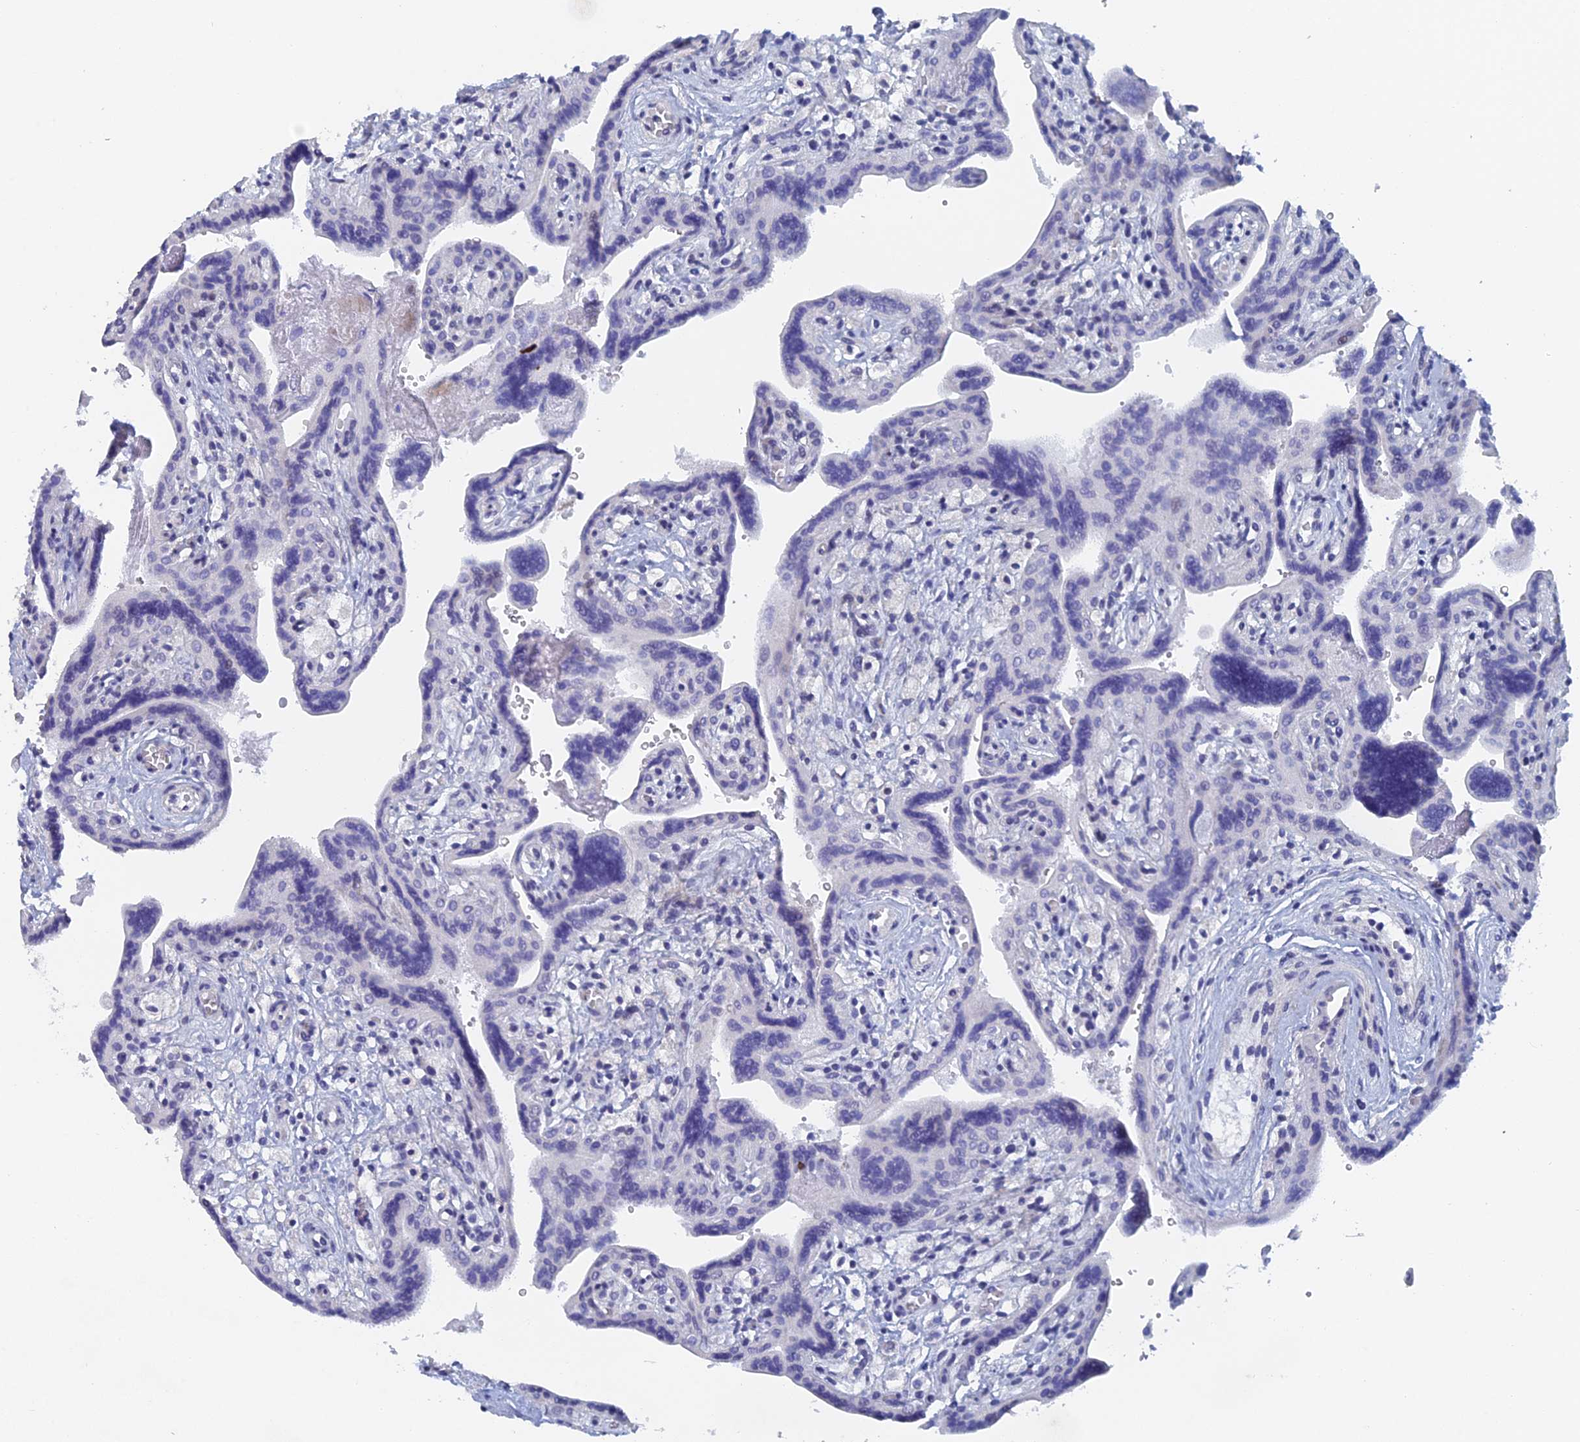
{"staining": {"intensity": "weak", "quantity": "<25%", "location": "nuclear"}, "tissue": "placenta", "cell_type": "Trophoblastic cells", "image_type": "normal", "snomed": [{"axis": "morphology", "description": "Normal tissue, NOS"}, {"axis": "topography", "description": "Placenta"}], "caption": "Protein analysis of benign placenta exhibits no significant staining in trophoblastic cells.", "gene": "DRGX", "patient": {"sex": "female", "age": 37}}